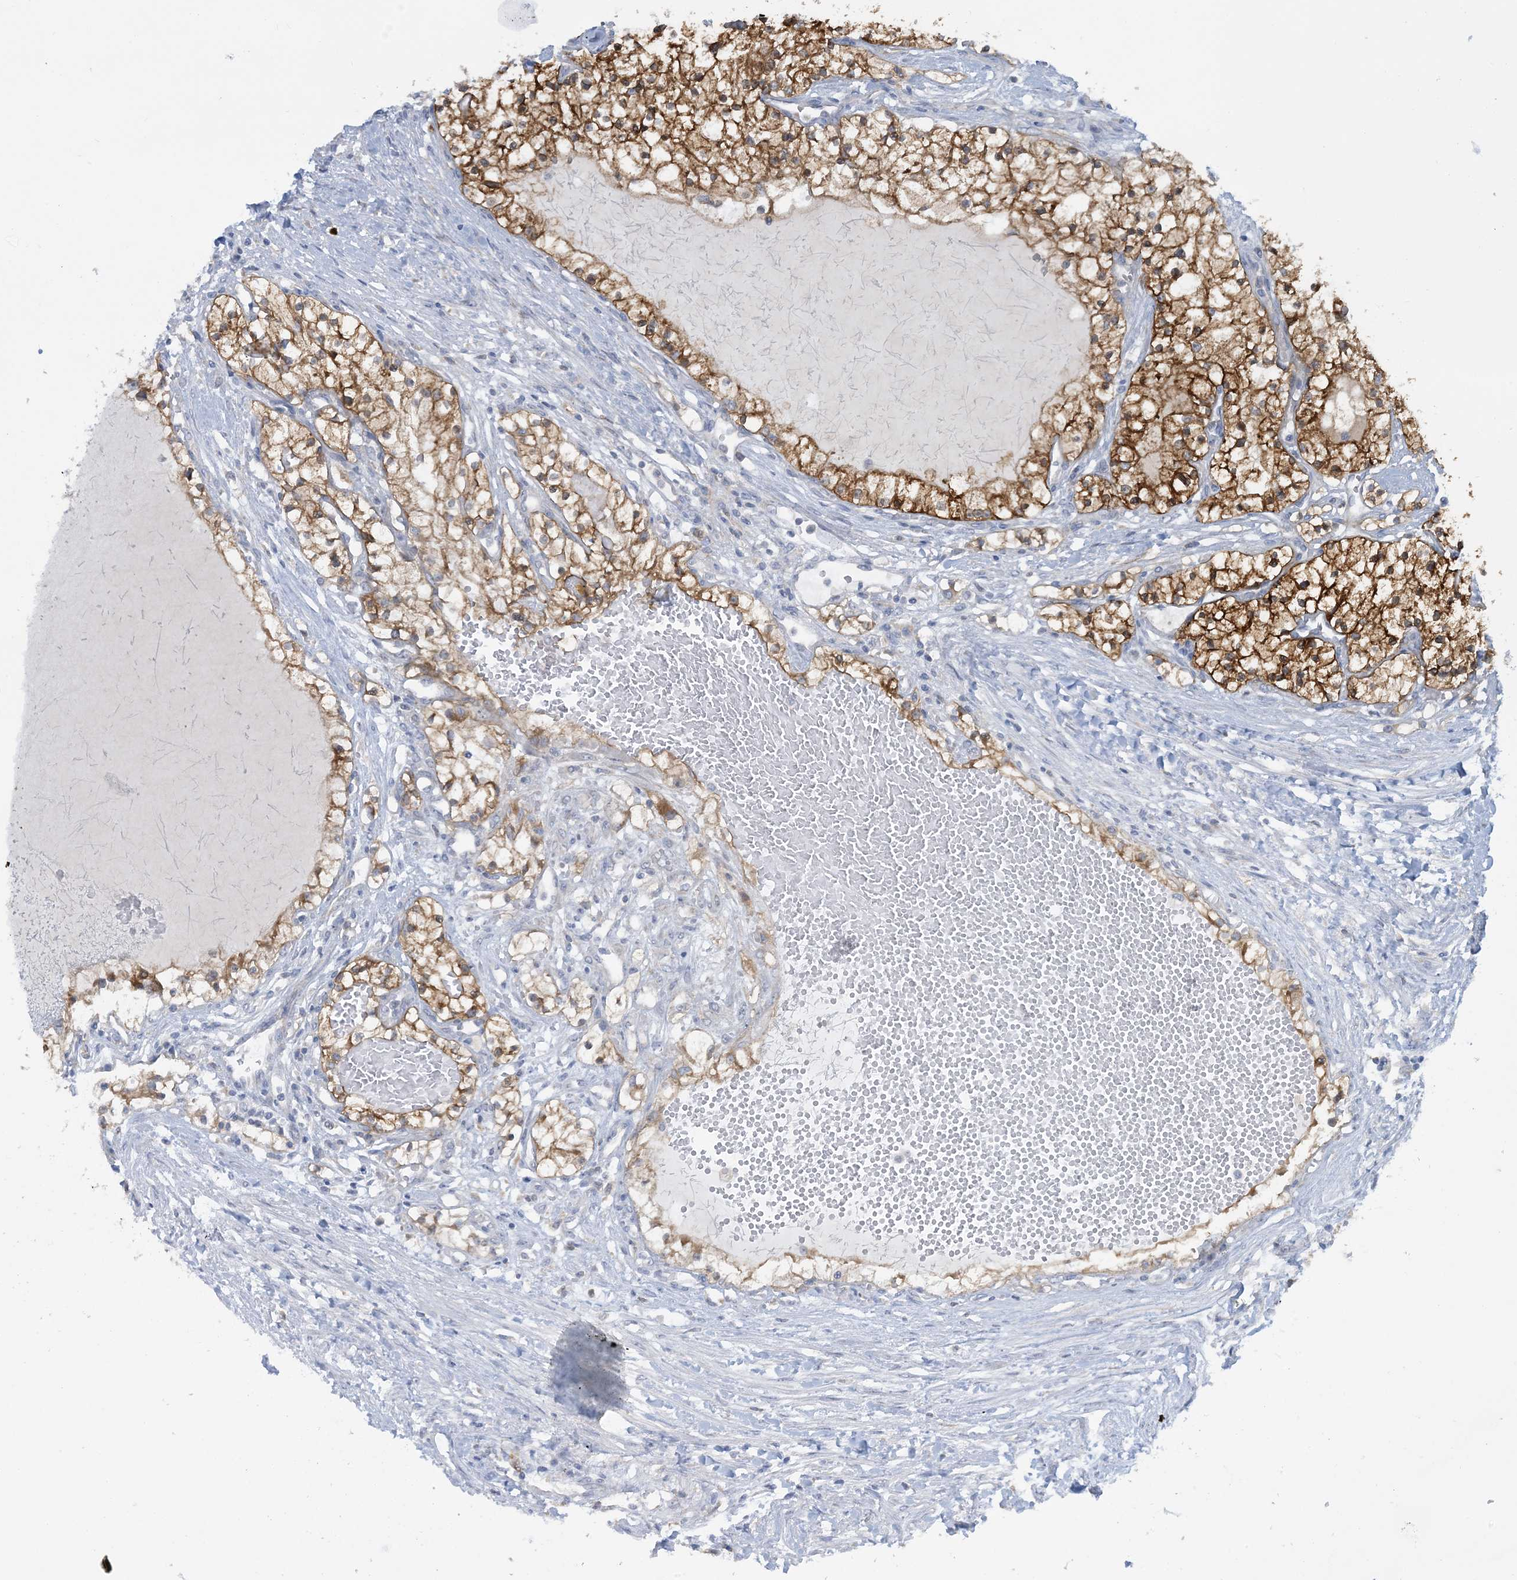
{"staining": {"intensity": "moderate", "quantity": ">75%", "location": "cytoplasmic/membranous"}, "tissue": "renal cancer", "cell_type": "Tumor cells", "image_type": "cancer", "snomed": [{"axis": "morphology", "description": "Normal tissue, NOS"}, {"axis": "morphology", "description": "Adenocarcinoma, NOS"}, {"axis": "topography", "description": "Kidney"}], "caption": "An immunohistochemistry (IHC) micrograph of tumor tissue is shown. Protein staining in brown highlights moderate cytoplasmic/membranous positivity in adenocarcinoma (renal) within tumor cells. (brown staining indicates protein expression, while blue staining denotes nuclei).", "gene": "MRPS18A", "patient": {"sex": "male", "age": 68}}